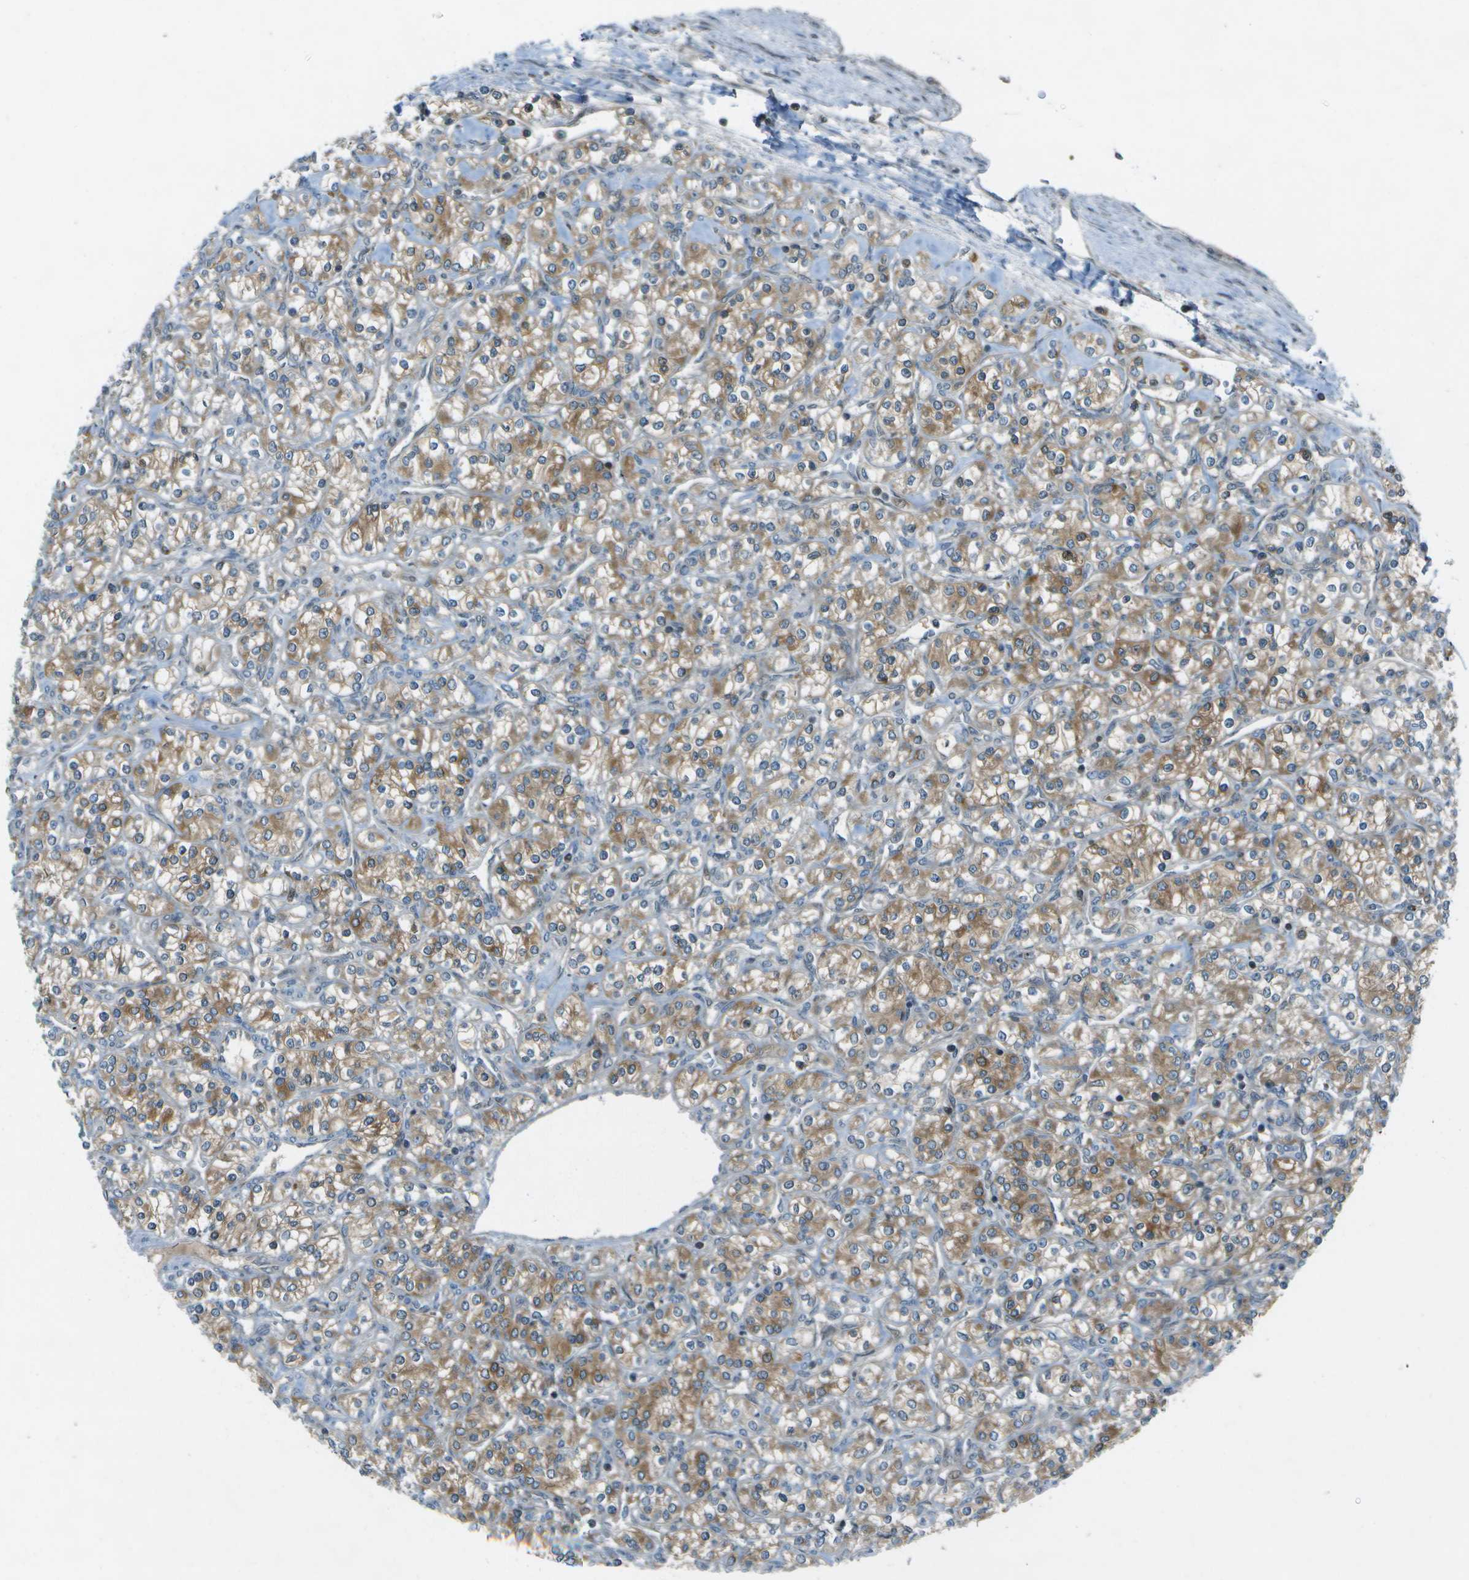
{"staining": {"intensity": "moderate", "quantity": ">75%", "location": "cytoplasmic/membranous"}, "tissue": "renal cancer", "cell_type": "Tumor cells", "image_type": "cancer", "snomed": [{"axis": "morphology", "description": "Adenocarcinoma, NOS"}, {"axis": "topography", "description": "Kidney"}], "caption": "Tumor cells exhibit moderate cytoplasmic/membranous positivity in approximately >75% of cells in renal cancer (adenocarcinoma).", "gene": "TMEM19", "patient": {"sex": "male", "age": 77}}